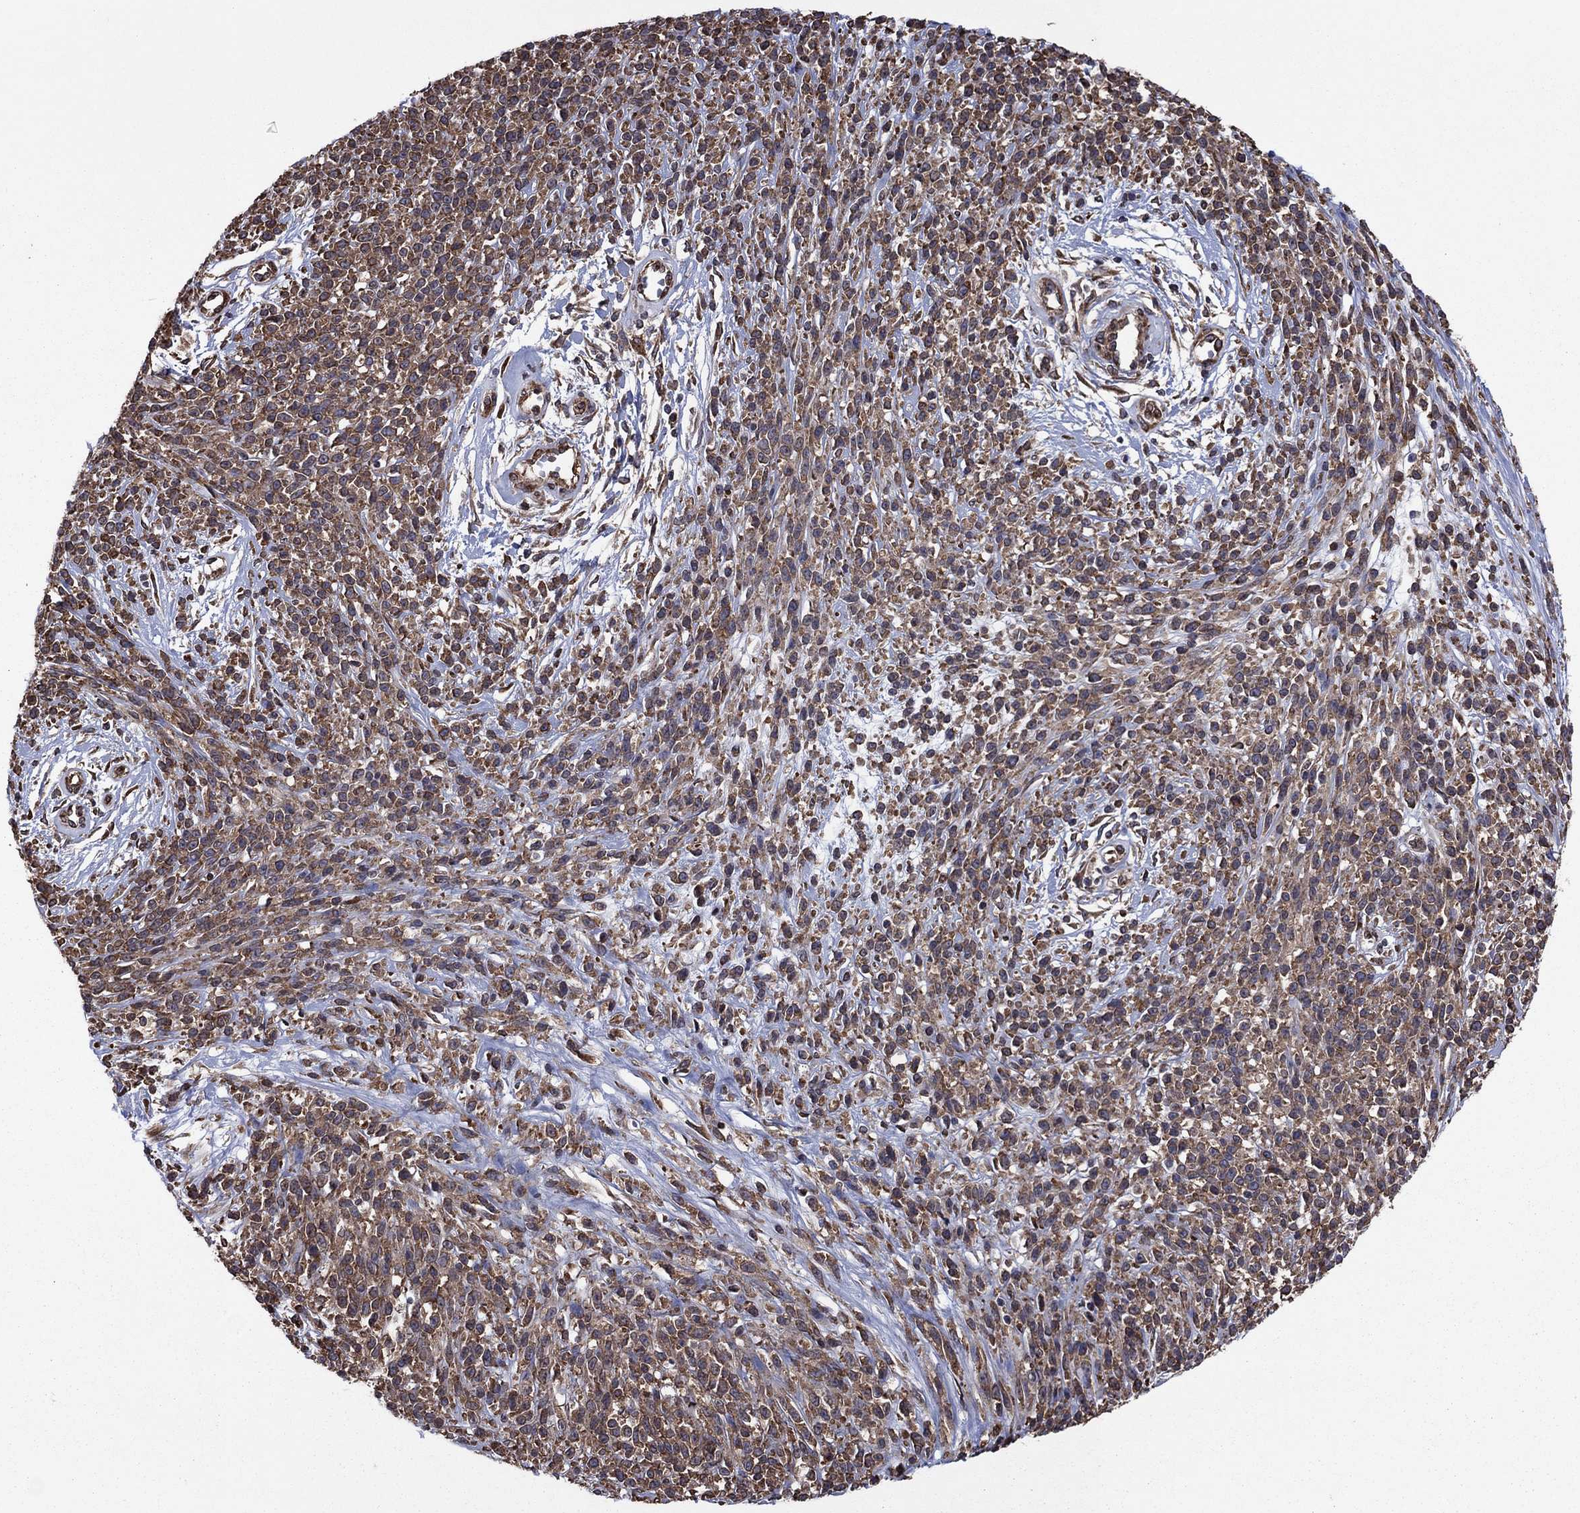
{"staining": {"intensity": "moderate", "quantity": ">75%", "location": "cytoplasmic/membranous"}, "tissue": "melanoma", "cell_type": "Tumor cells", "image_type": "cancer", "snomed": [{"axis": "morphology", "description": "Malignant melanoma, NOS"}, {"axis": "topography", "description": "Skin"}, {"axis": "topography", "description": "Skin of trunk"}], "caption": "Immunohistochemical staining of melanoma displays moderate cytoplasmic/membranous protein expression in approximately >75% of tumor cells.", "gene": "YBX1", "patient": {"sex": "male", "age": 74}}